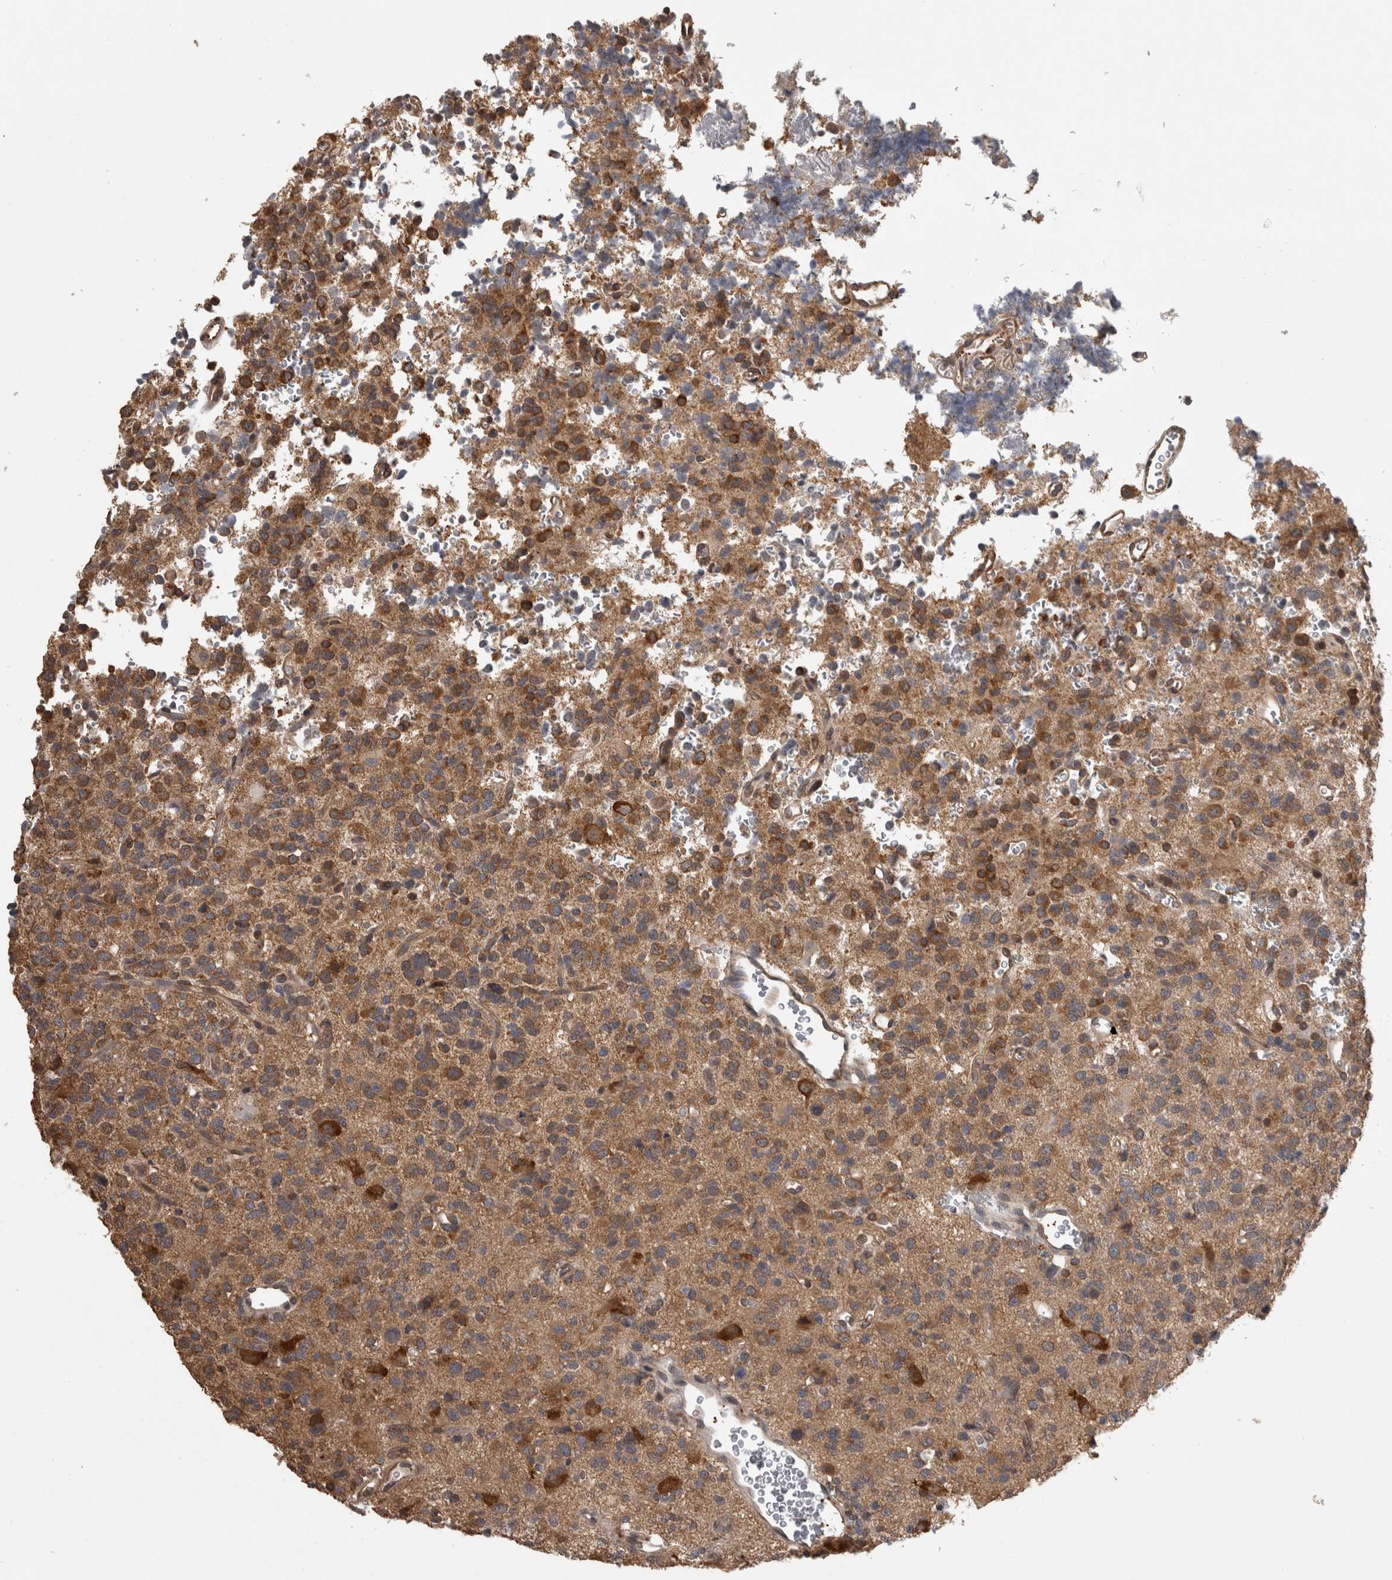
{"staining": {"intensity": "moderate", "quantity": ">75%", "location": "cytoplasmic/membranous"}, "tissue": "glioma", "cell_type": "Tumor cells", "image_type": "cancer", "snomed": [{"axis": "morphology", "description": "Glioma, malignant, High grade"}, {"axis": "topography", "description": "Brain"}], "caption": "There is medium levels of moderate cytoplasmic/membranous expression in tumor cells of glioma, as demonstrated by immunohistochemical staining (brown color).", "gene": "ATXN2", "patient": {"sex": "female", "age": 62}}